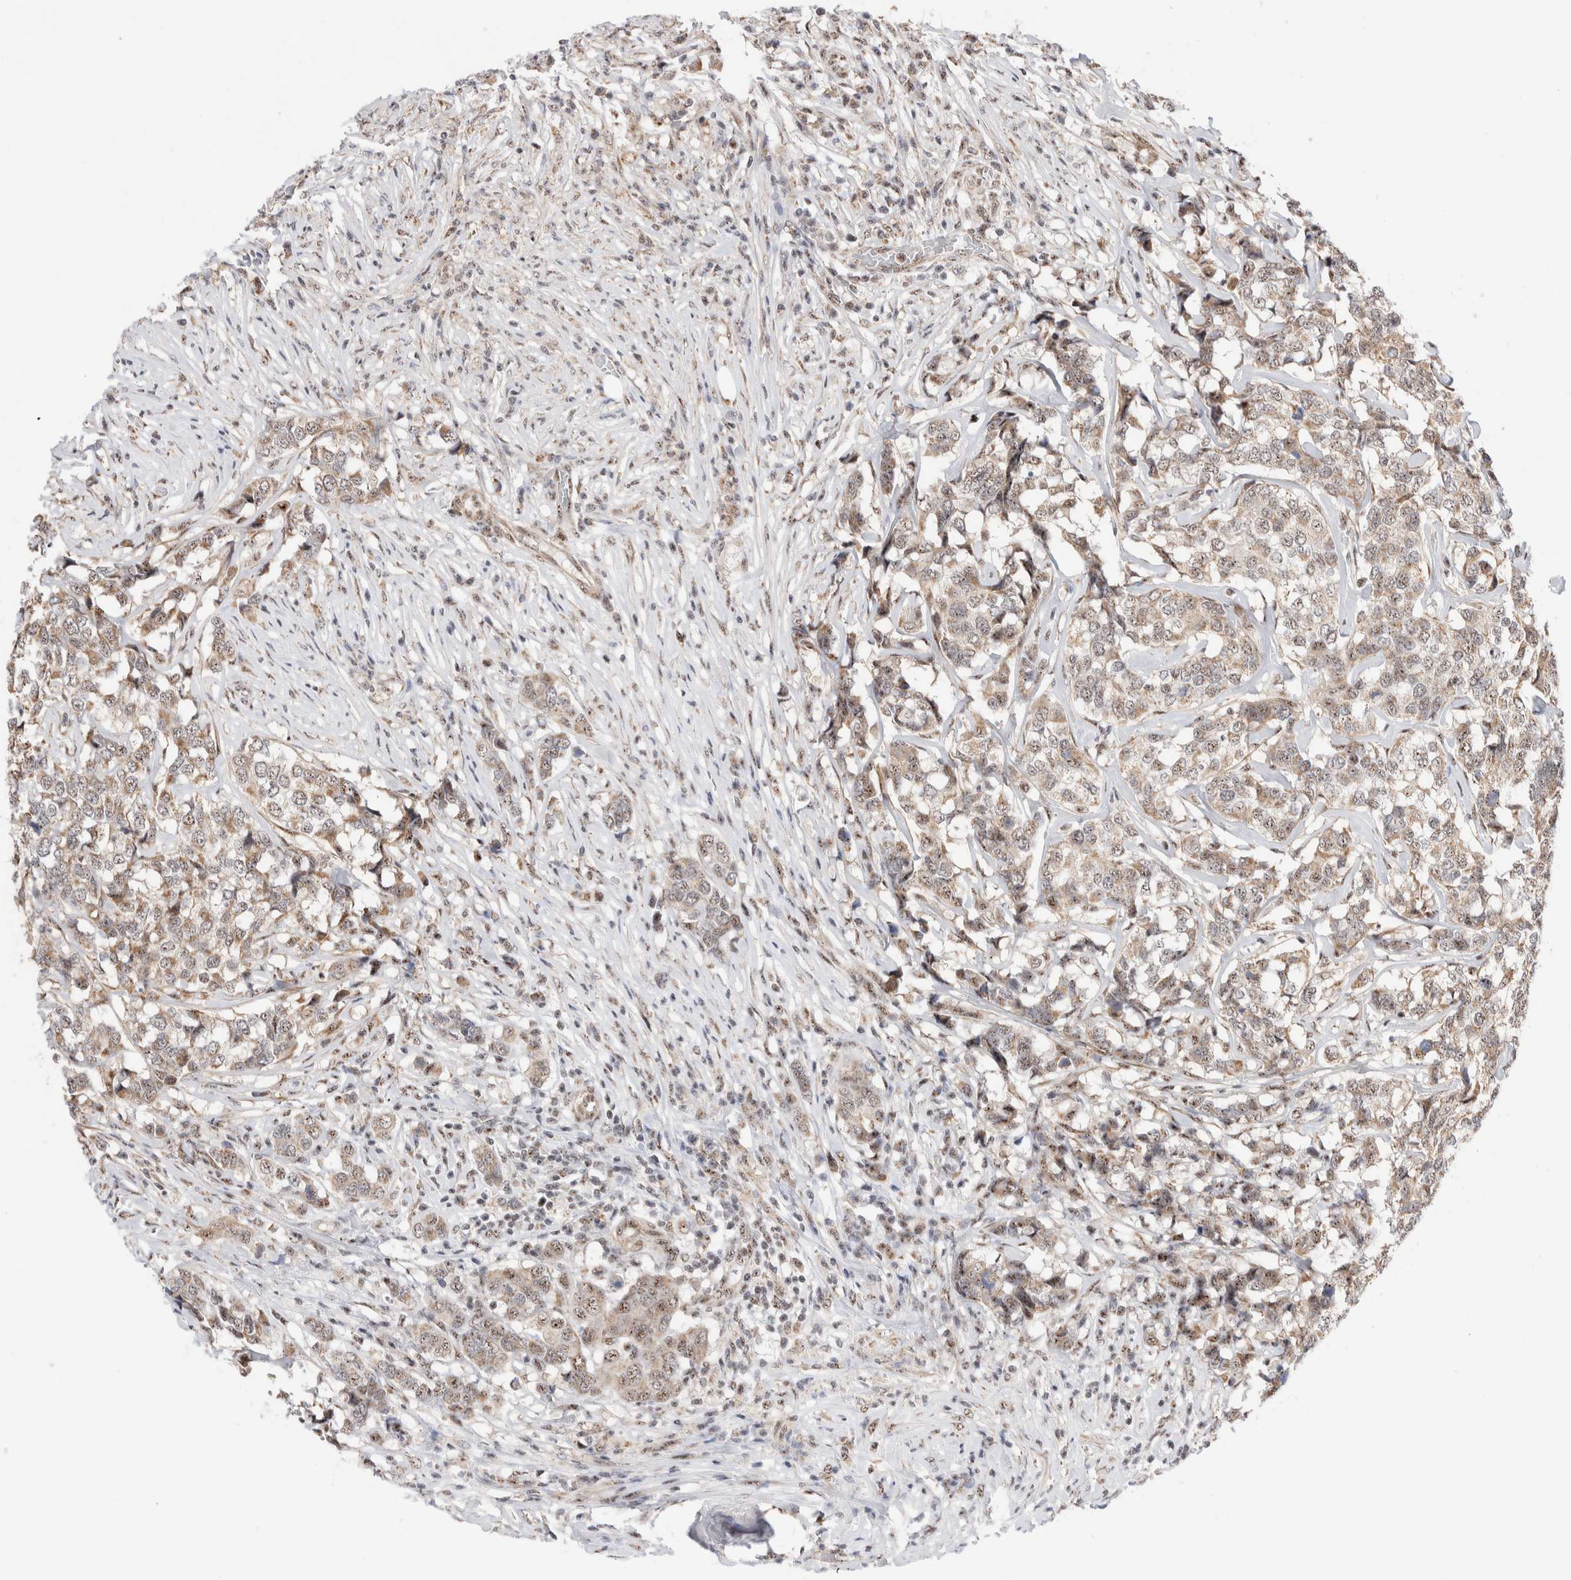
{"staining": {"intensity": "moderate", "quantity": "25%-75%", "location": "cytoplasmic/membranous,nuclear"}, "tissue": "breast cancer", "cell_type": "Tumor cells", "image_type": "cancer", "snomed": [{"axis": "morphology", "description": "Lobular carcinoma"}, {"axis": "topography", "description": "Breast"}], "caption": "Lobular carcinoma (breast) tissue exhibits moderate cytoplasmic/membranous and nuclear positivity in about 25%-75% of tumor cells (Stains: DAB in brown, nuclei in blue, Microscopy: brightfield microscopy at high magnification).", "gene": "ZNF695", "patient": {"sex": "female", "age": 59}}